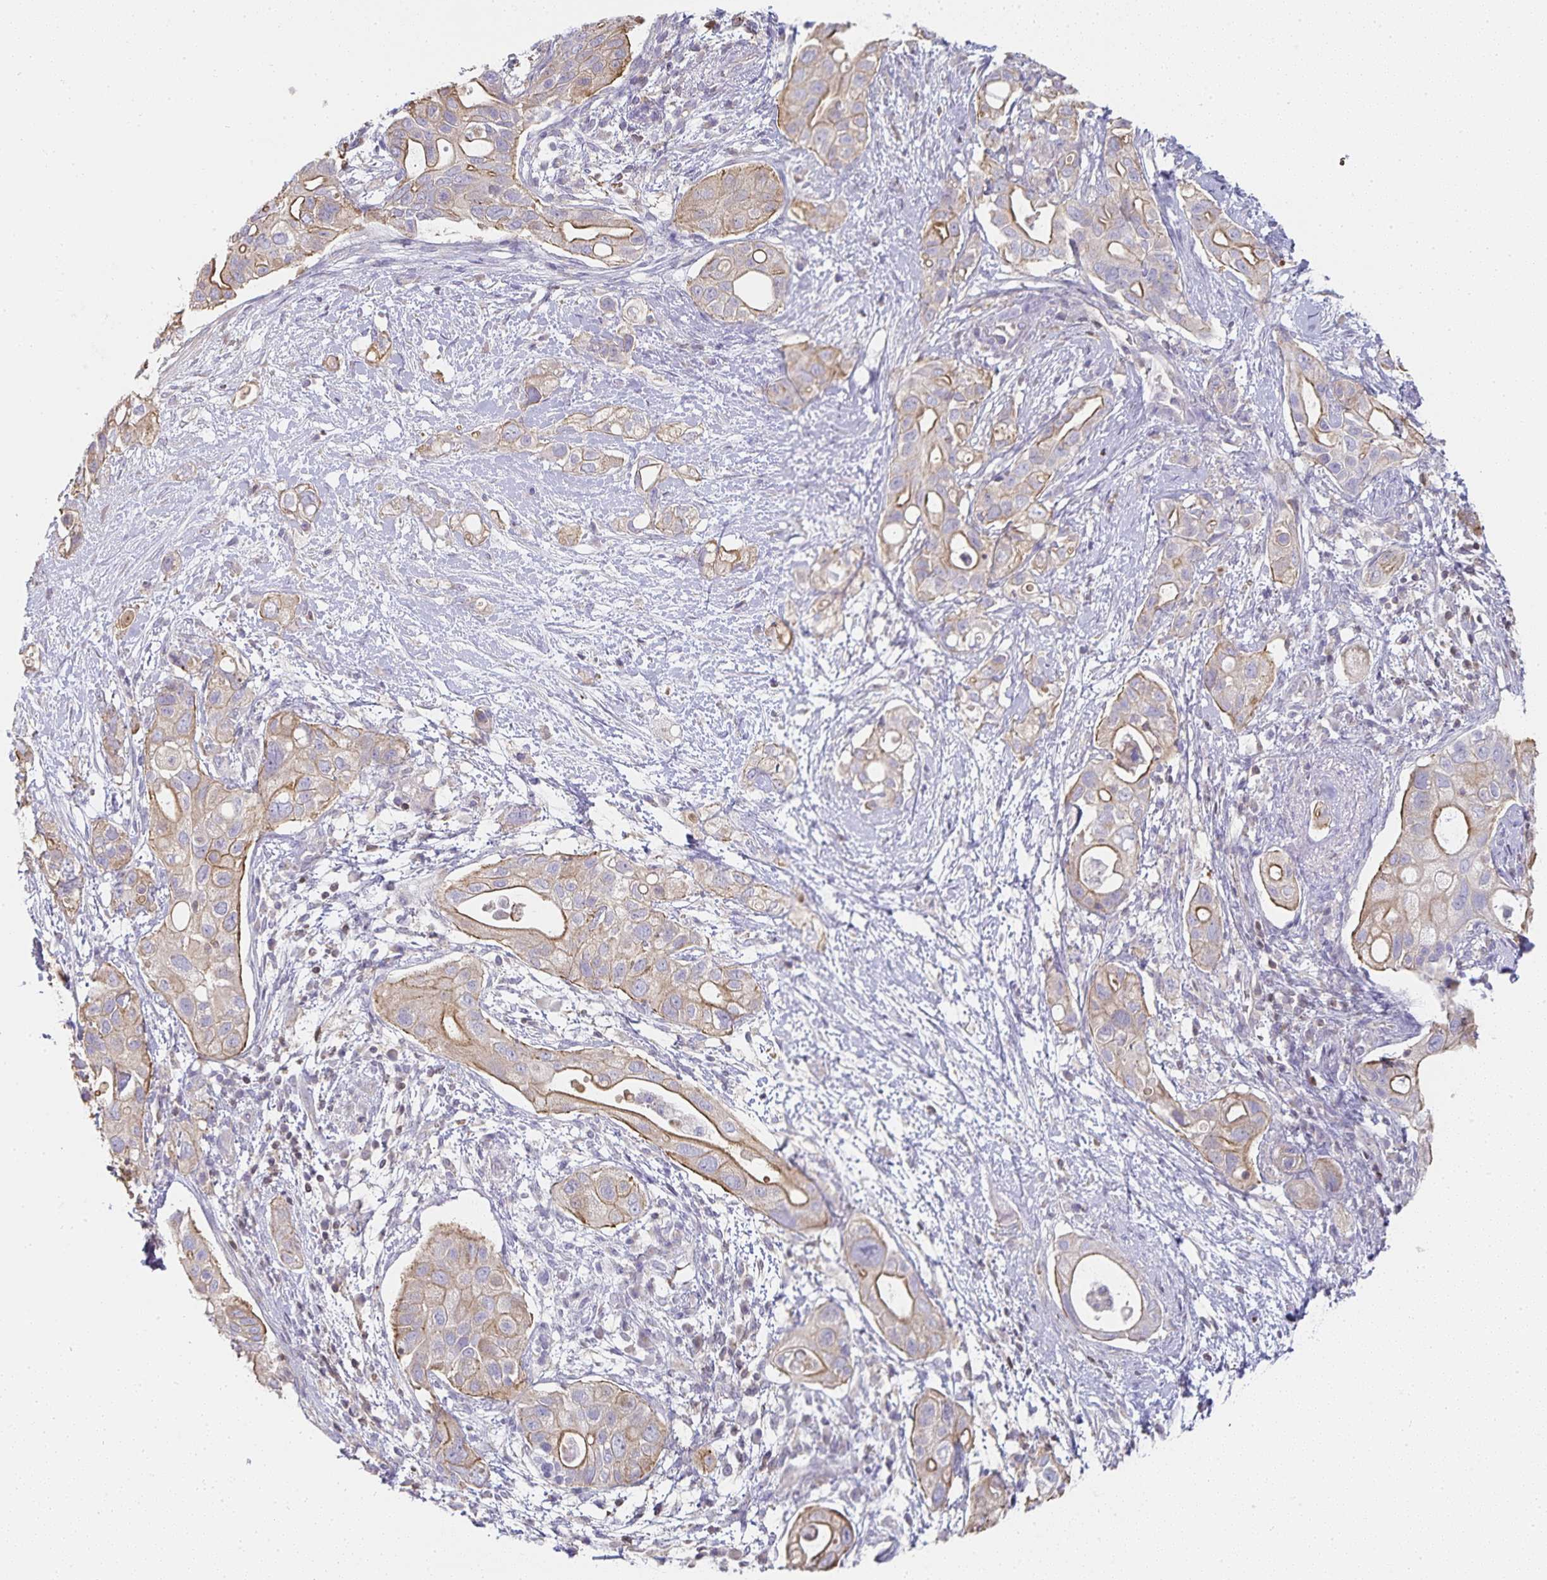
{"staining": {"intensity": "moderate", "quantity": "25%-75%", "location": "cytoplasmic/membranous"}, "tissue": "pancreatic cancer", "cell_type": "Tumor cells", "image_type": "cancer", "snomed": [{"axis": "morphology", "description": "Adenocarcinoma, NOS"}, {"axis": "topography", "description": "Pancreas"}], "caption": "Immunohistochemistry (IHC) of human pancreatic adenocarcinoma shows medium levels of moderate cytoplasmic/membranous staining in about 25%-75% of tumor cells.", "gene": "GATA3", "patient": {"sex": "female", "age": 72}}